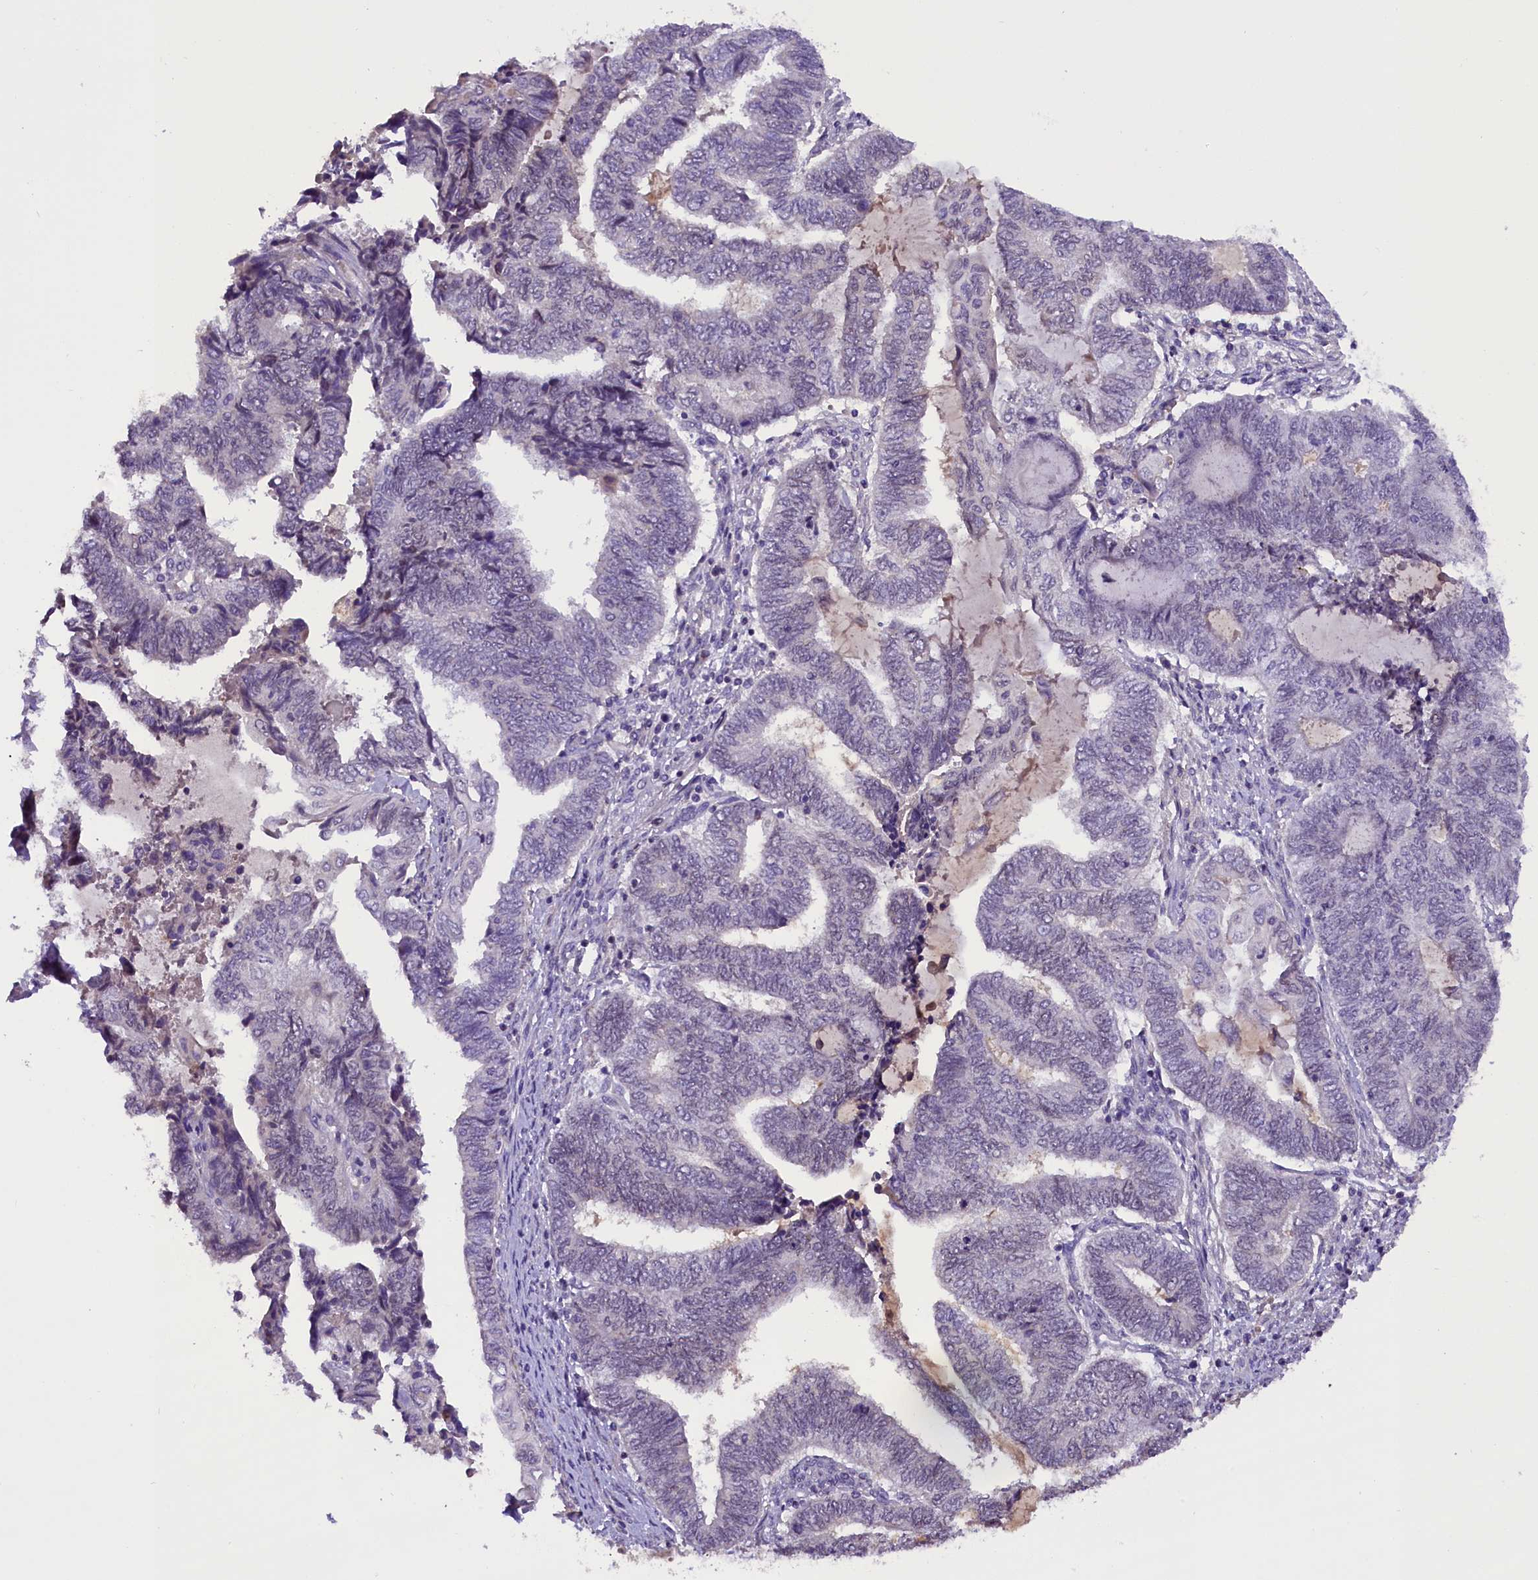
{"staining": {"intensity": "negative", "quantity": "none", "location": "none"}, "tissue": "endometrial cancer", "cell_type": "Tumor cells", "image_type": "cancer", "snomed": [{"axis": "morphology", "description": "Adenocarcinoma, NOS"}, {"axis": "topography", "description": "Uterus"}, {"axis": "topography", "description": "Endometrium"}], "caption": "Immunohistochemistry (IHC) micrograph of neoplastic tissue: human adenocarcinoma (endometrial) stained with DAB (3,3'-diaminobenzidine) shows no significant protein staining in tumor cells.", "gene": "MEX3B", "patient": {"sex": "female", "age": 70}}